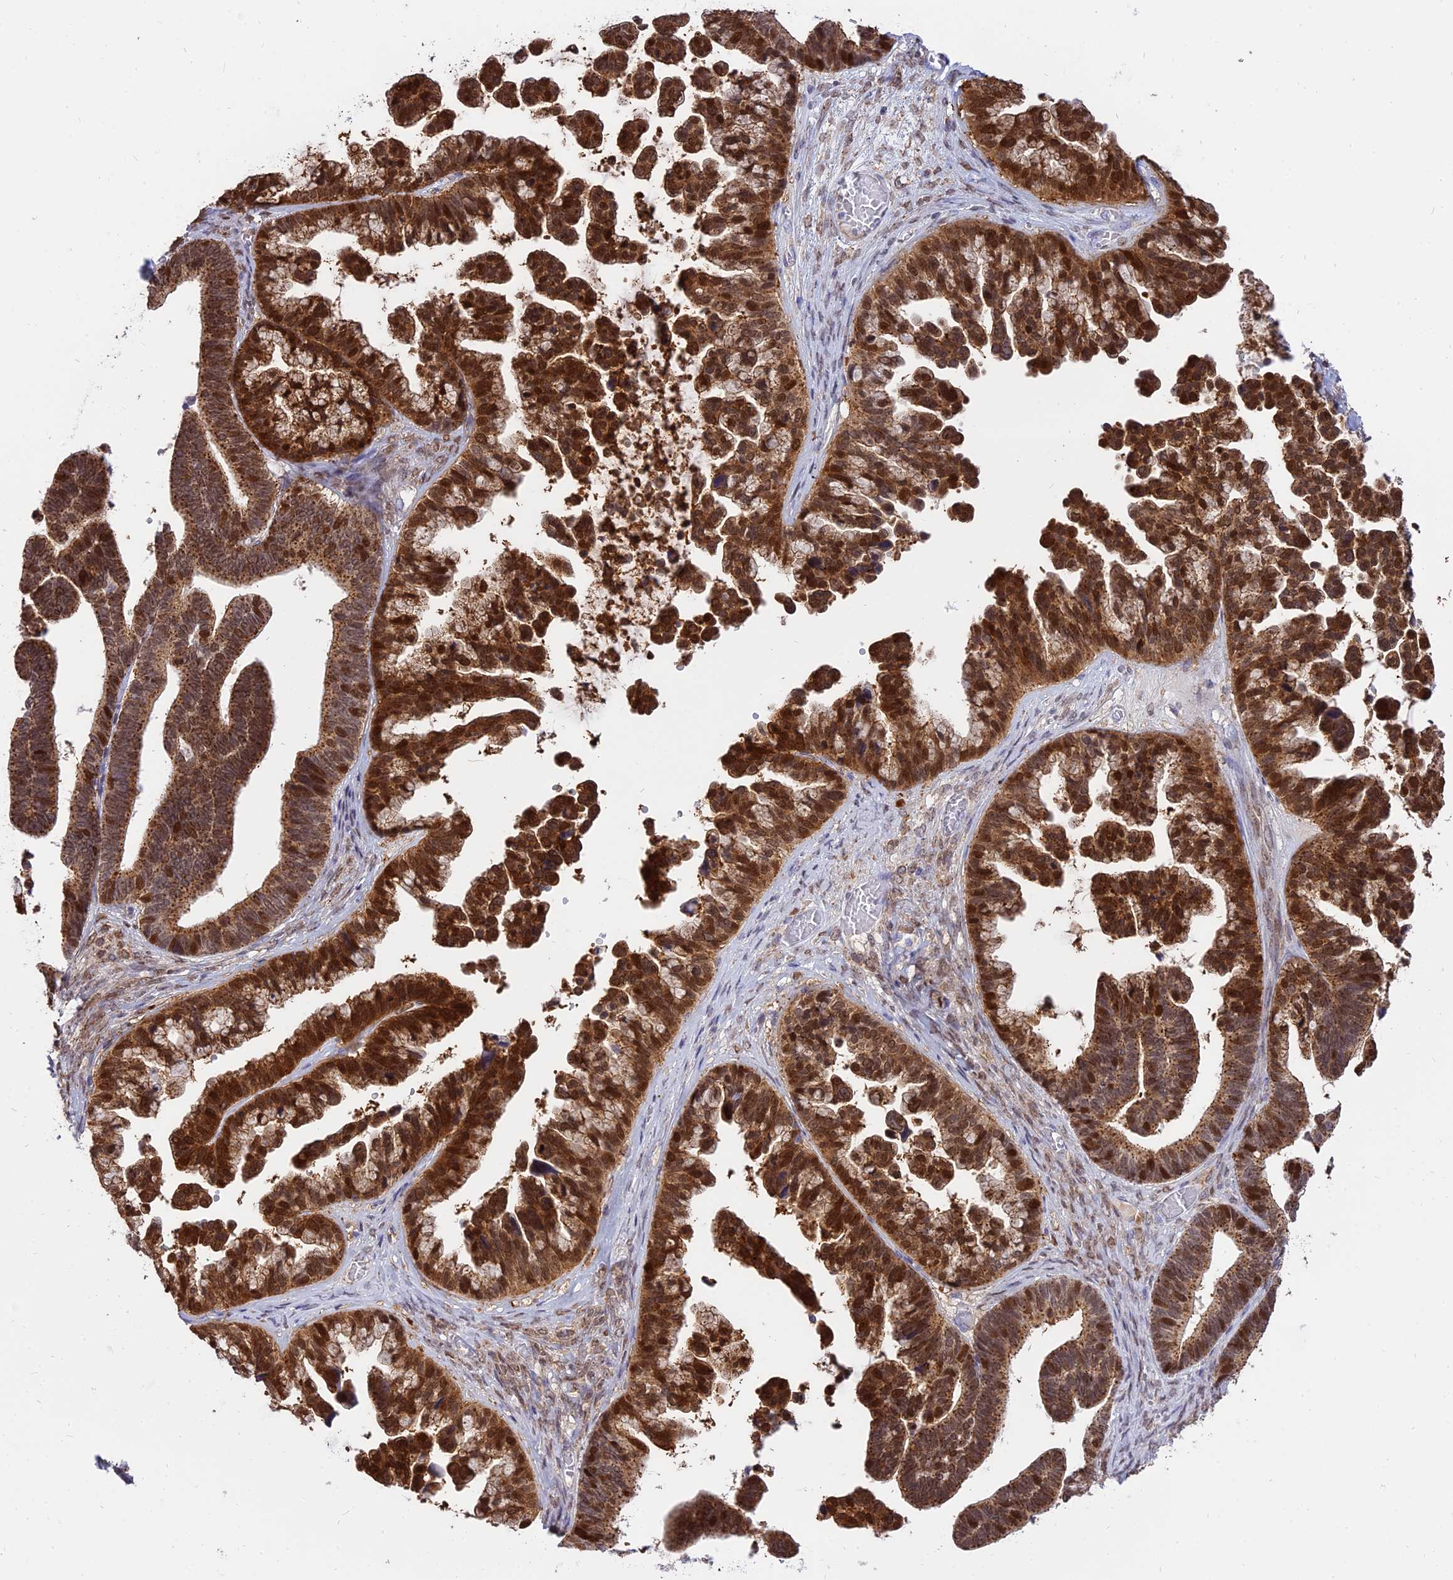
{"staining": {"intensity": "strong", "quantity": ">75%", "location": "cytoplasmic/membranous,nuclear"}, "tissue": "ovarian cancer", "cell_type": "Tumor cells", "image_type": "cancer", "snomed": [{"axis": "morphology", "description": "Cystadenocarcinoma, serous, NOS"}, {"axis": "topography", "description": "Ovary"}], "caption": "The immunohistochemical stain shows strong cytoplasmic/membranous and nuclear positivity in tumor cells of serous cystadenocarcinoma (ovarian) tissue.", "gene": "CENPV", "patient": {"sex": "female", "age": 56}}